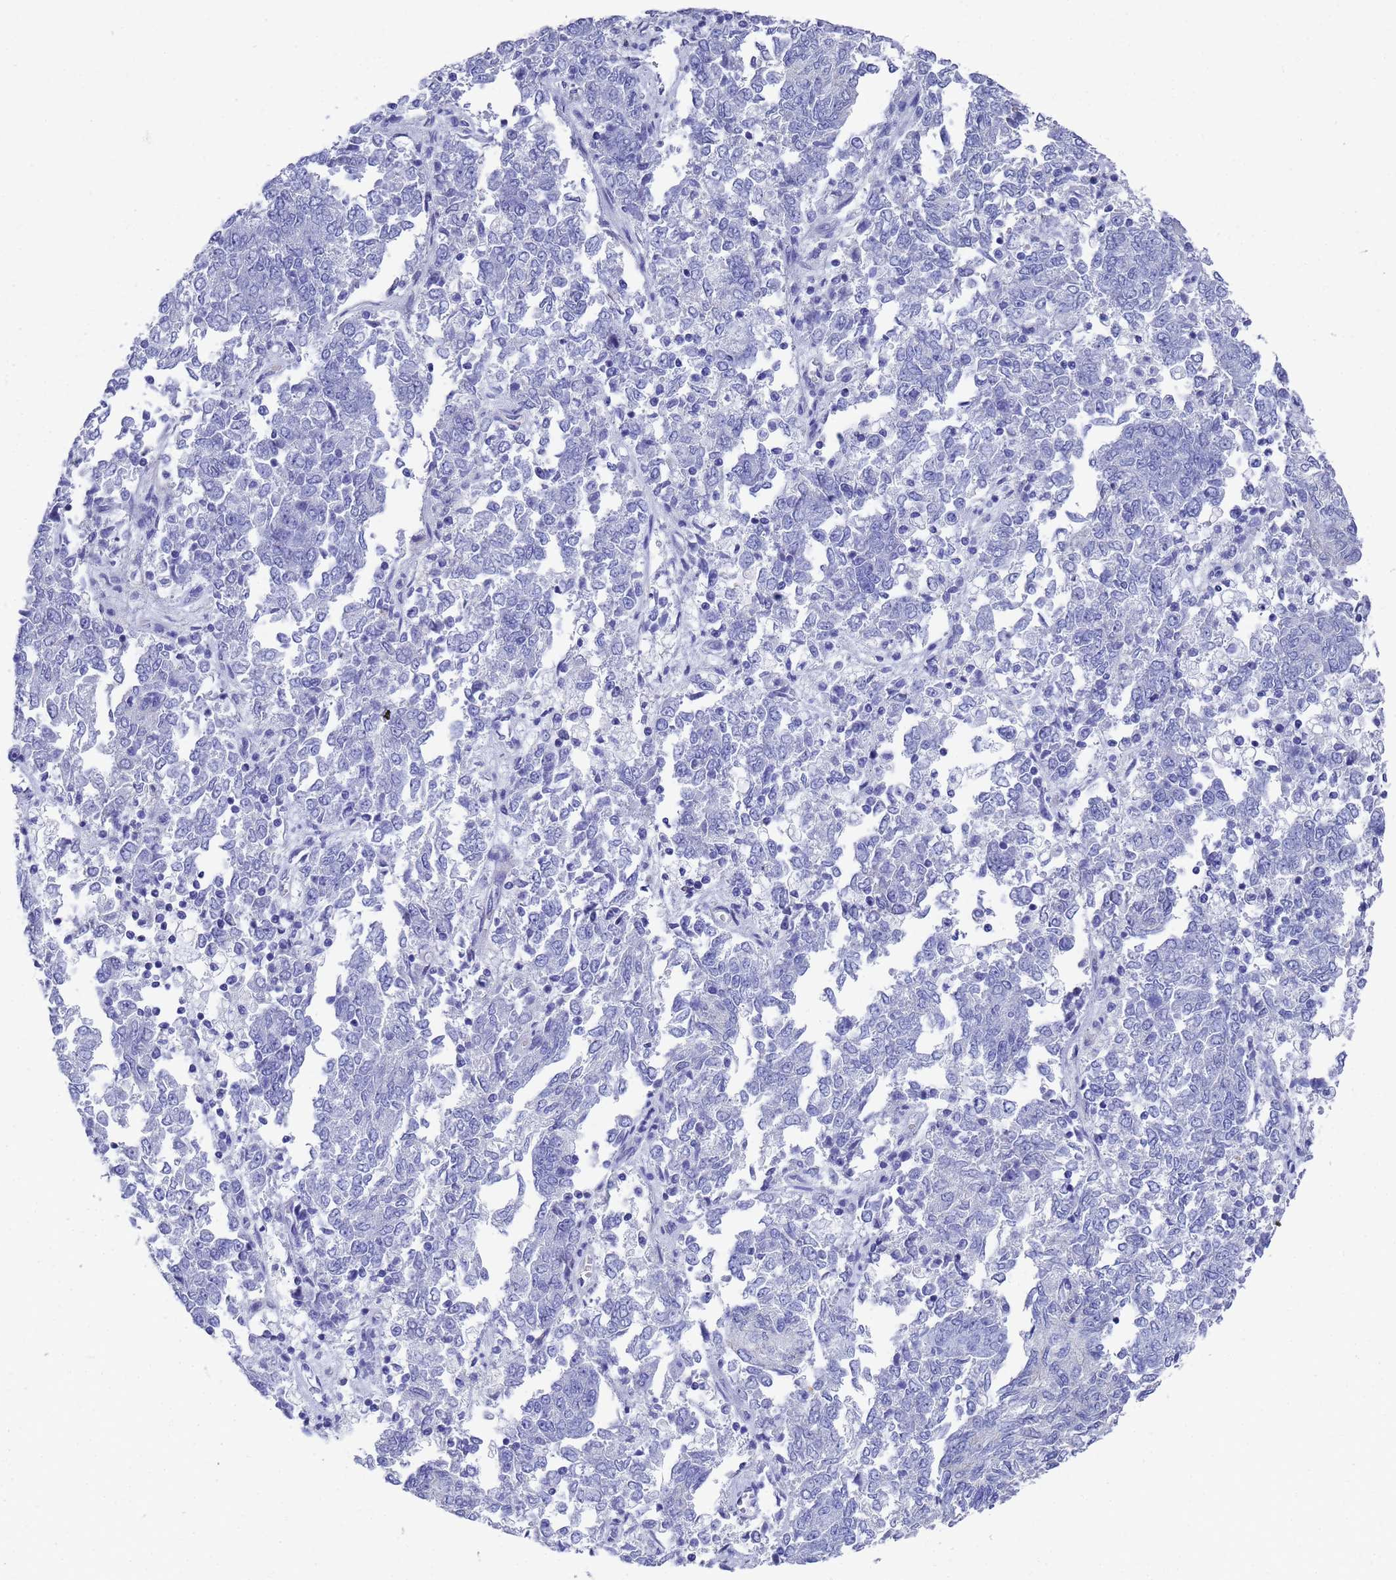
{"staining": {"intensity": "negative", "quantity": "none", "location": "none"}, "tissue": "endometrial cancer", "cell_type": "Tumor cells", "image_type": "cancer", "snomed": [{"axis": "morphology", "description": "Adenocarcinoma, NOS"}, {"axis": "topography", "description": "Endometrium"}], "caption": "Image shows no significant protein staining in tumor cells of endometrial cancer. (Stains: DAB IHC with hematoxylin counter stain, Microscopy: brightfield microscopy at high magnification).", "gene": "TUBB1", "patient": {"sex": "female", "age": 80}}